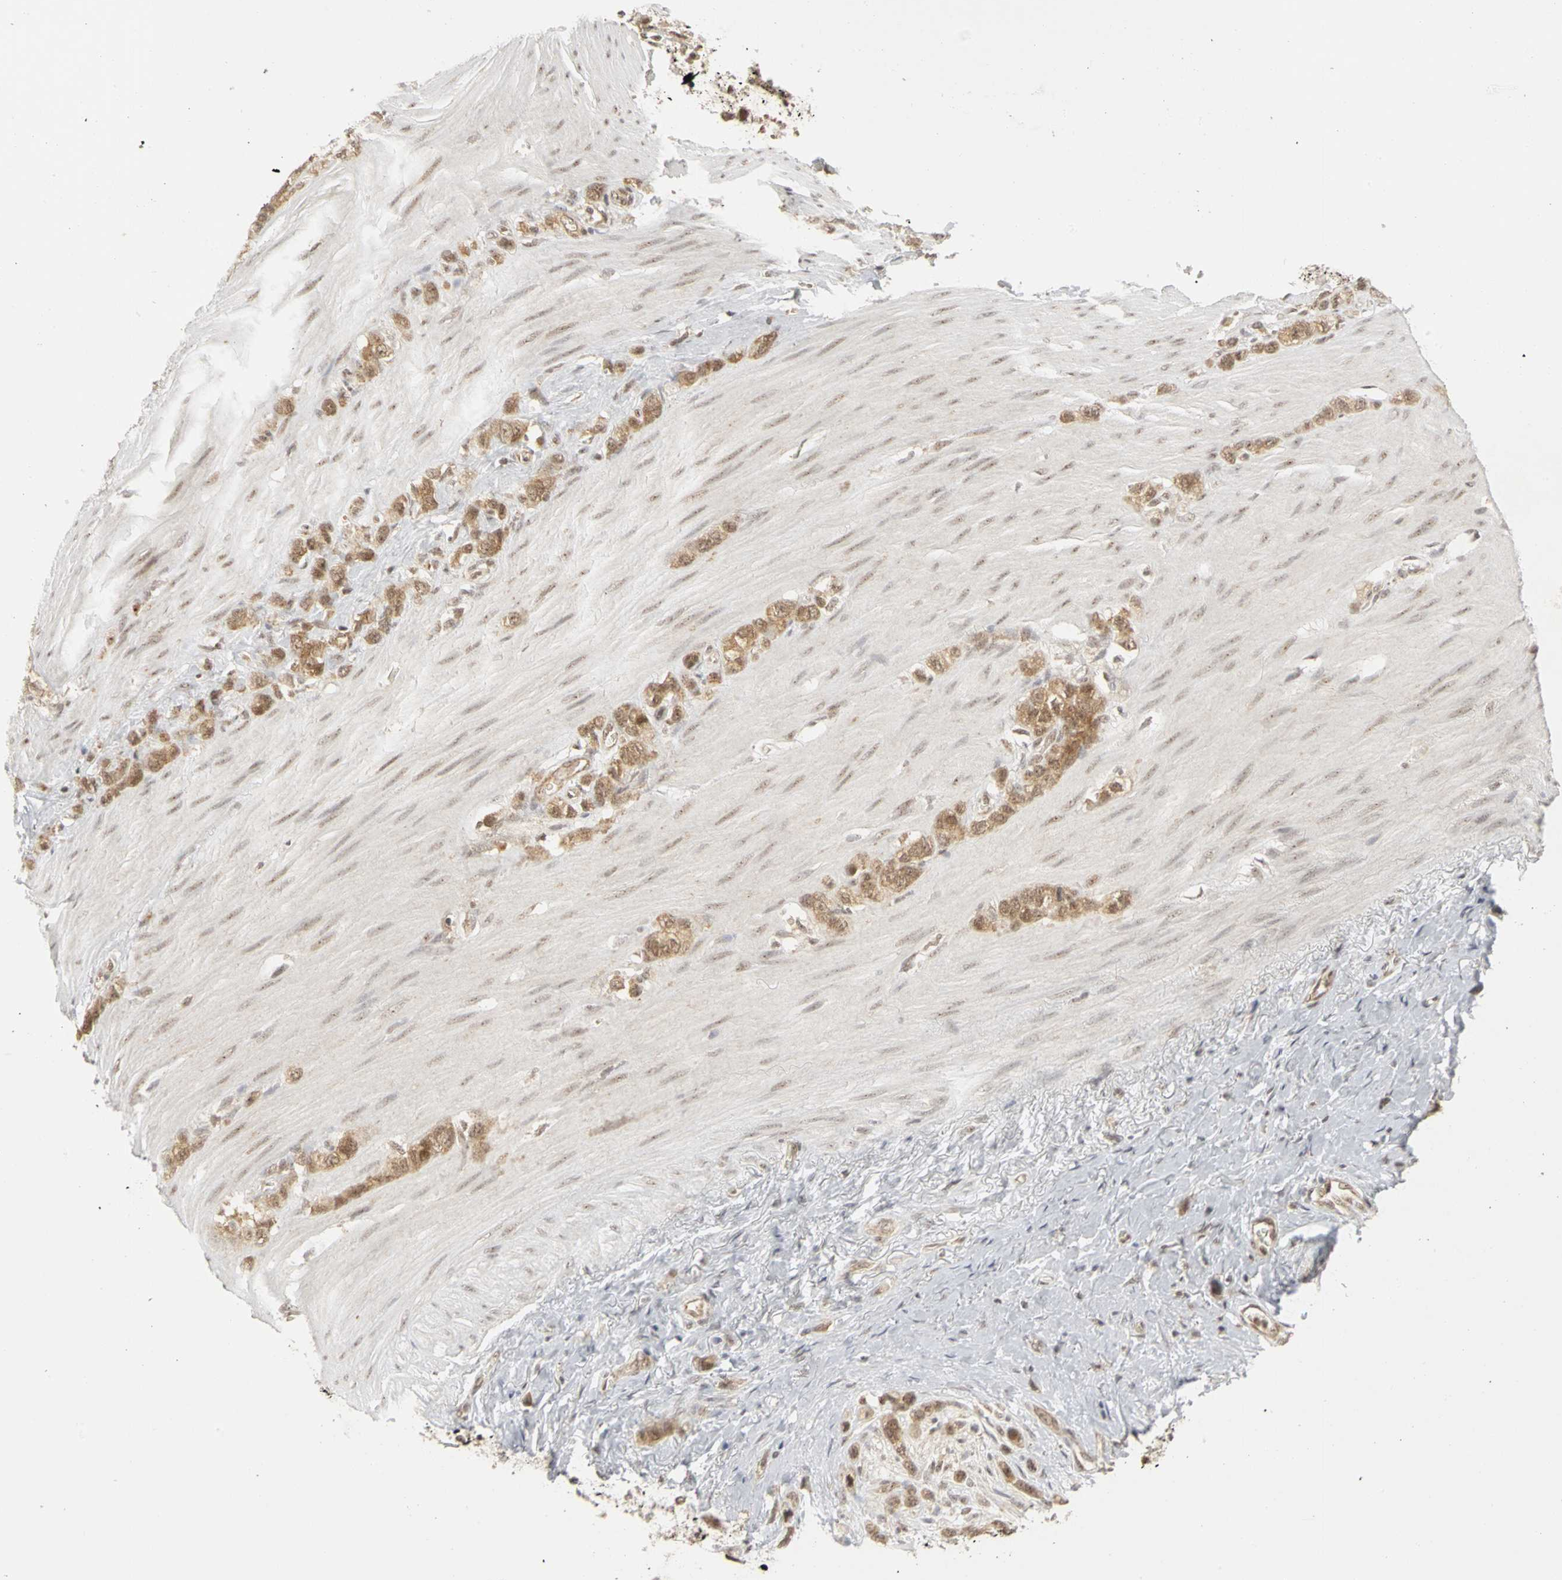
{"staining": {"intensity": "moderate", "quantity": ">75%", "location": "cytoplasmic/membranous,nuclear"}, "tissue": "stomach cancer", "cell_type": "Tumor cells", "image_type": "cancer", "snomed": [{"axis": "morphology", "description": "Normal tissue, NOS"}, {"axis": "morphology", "description": "Adenocarcinoma, NOS"}, {"axis": "morphology", "description": "Adenocarcinoma, High grade"}, {"axis": "topography", "description": "Stomach, upper"}, {"axis": "topography", "description": "Stomach"}], "caption": "A micrograph showing moderate cytoplasmic/membranous and nuclear expression in approximately >75% of tumor cells in stomach cancer, as visualized by brown immunohistochemical staining.", "gene": "CSNK2B", "patient": {"sex": "female", "age": 65}}